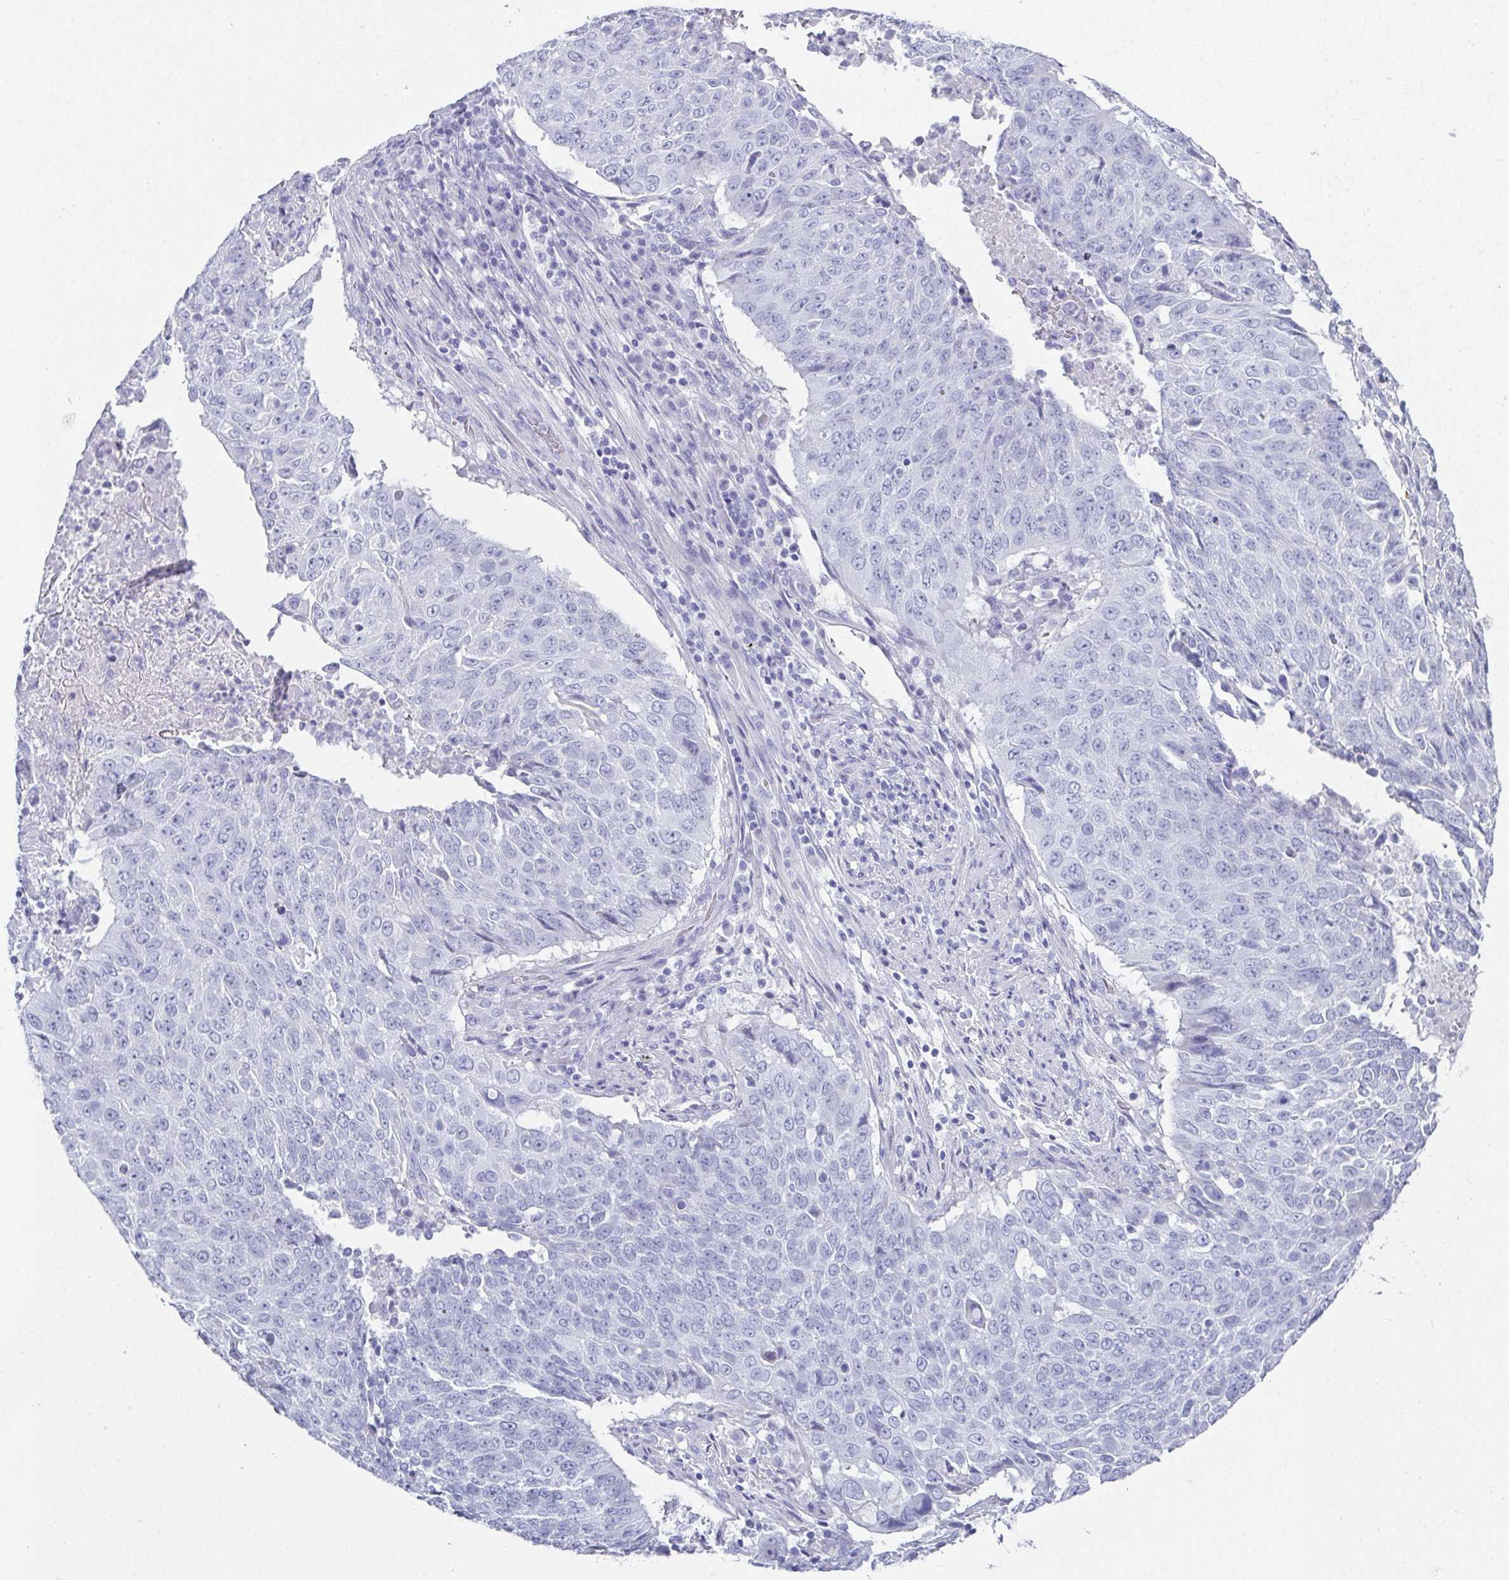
{"staining": {"intensity": "negative", "quantity": "none", "location": "none"}, "tissue": "lung cancer", "cell_type": "Tumor cells", "image_type": "cancer", "snomed": [{"axis": "morphology", "description": "Normal tissue, NOS"}, {"axis": "morphology", "description": "Squamous cell carcinoma, NOS"}, {"axis": "topography", "description": "Bronchus"}, {"axis": "topography", "description": "Lung"}], "caption": "Tumor cells show no significant expression in lung cancer (squamous cell carcinoma).", "gene": "SYCP1", "patient": {"sex": "male", "age": 64}}